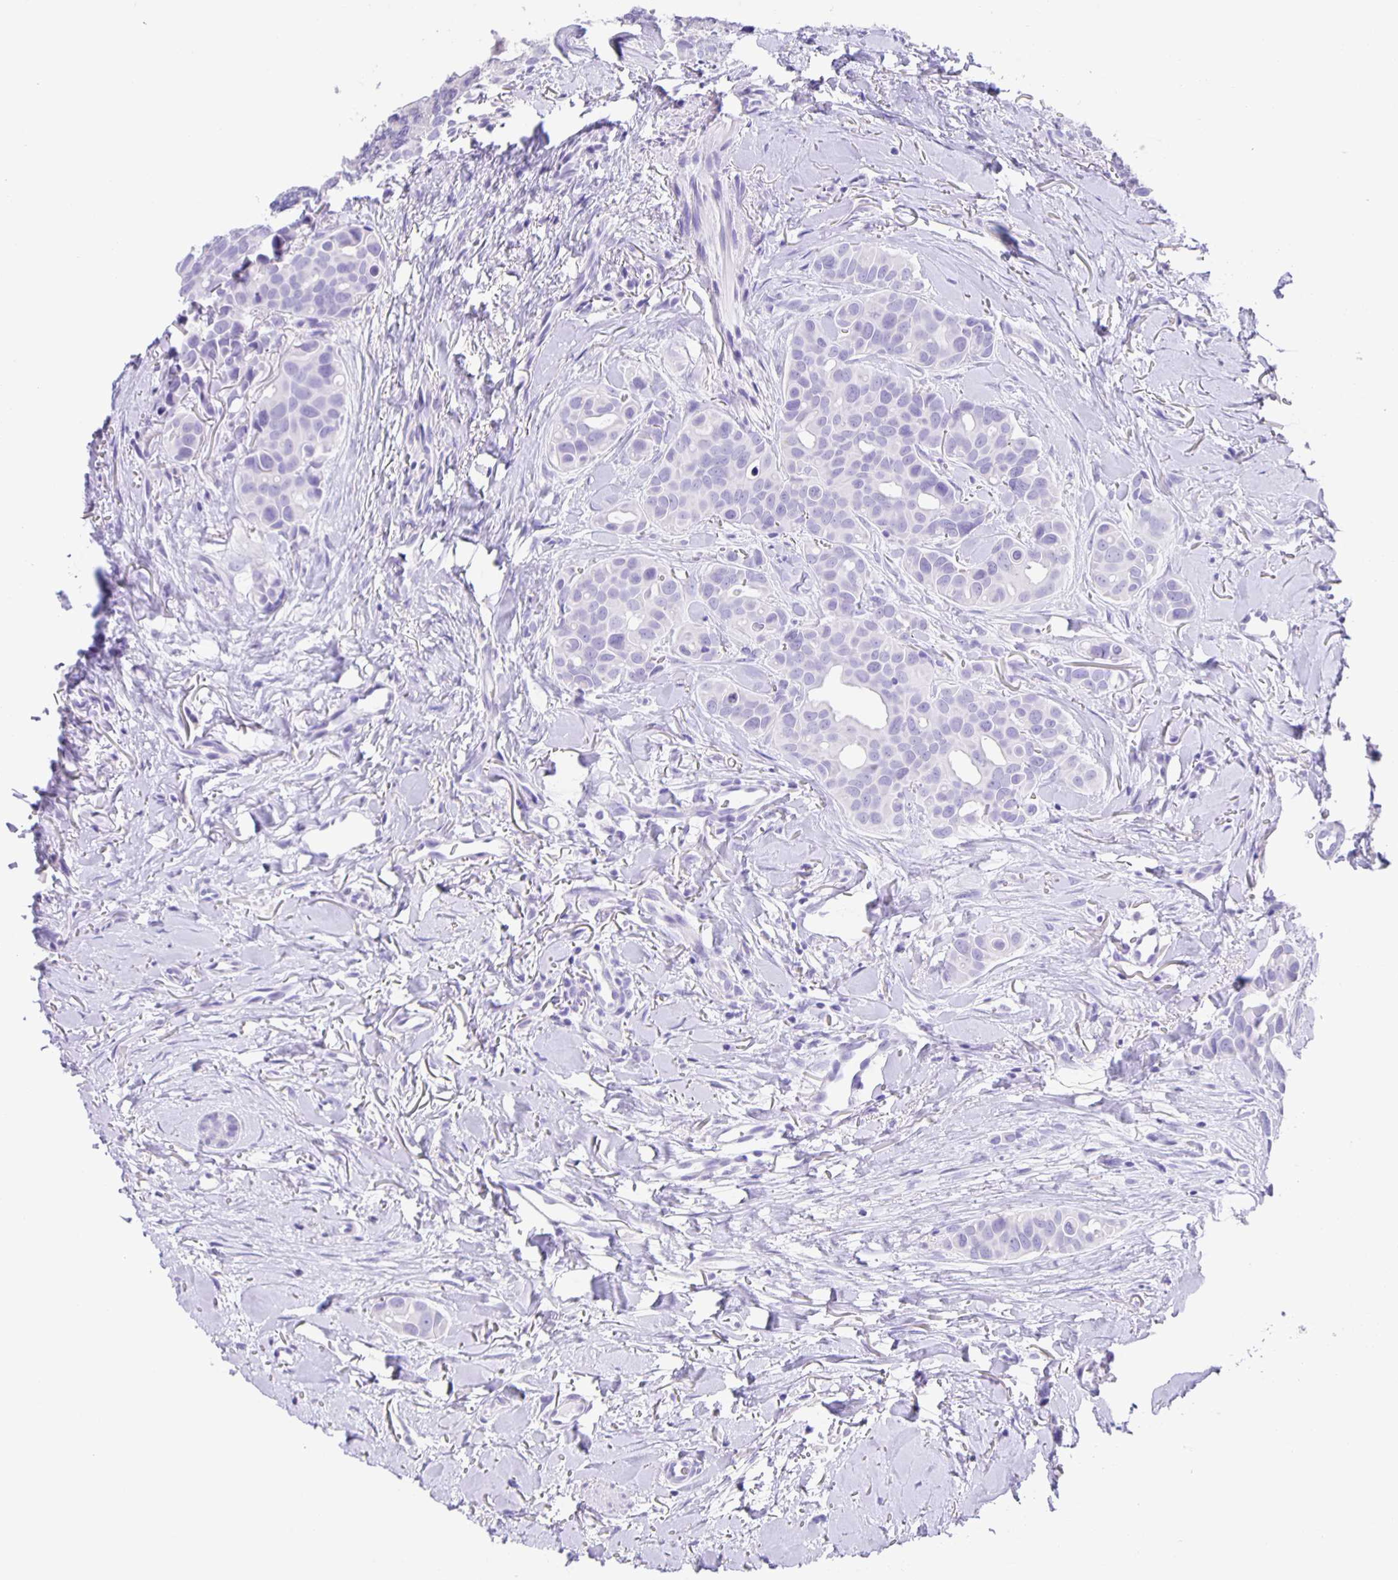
{"staining": {"intensity": "negative", "quantity": "none", "location": "none"}, "tissue": "breast cancer", "cell_type": "Tumor cells", "image_type": "cancer", "snomed": [{"axis": "morphology", "description": "Duct carcinoma"}, {"axis": "topography", "description": "Breast"}], "caption": "The immunohistochemistry (IHC) histopathology image has no significant staining in tumor cells of breast cancer (infiltrating ductal carcinoma) tissue.", "gene": "GUCA2A", "patient": {"sex": "female", "age": 54}}